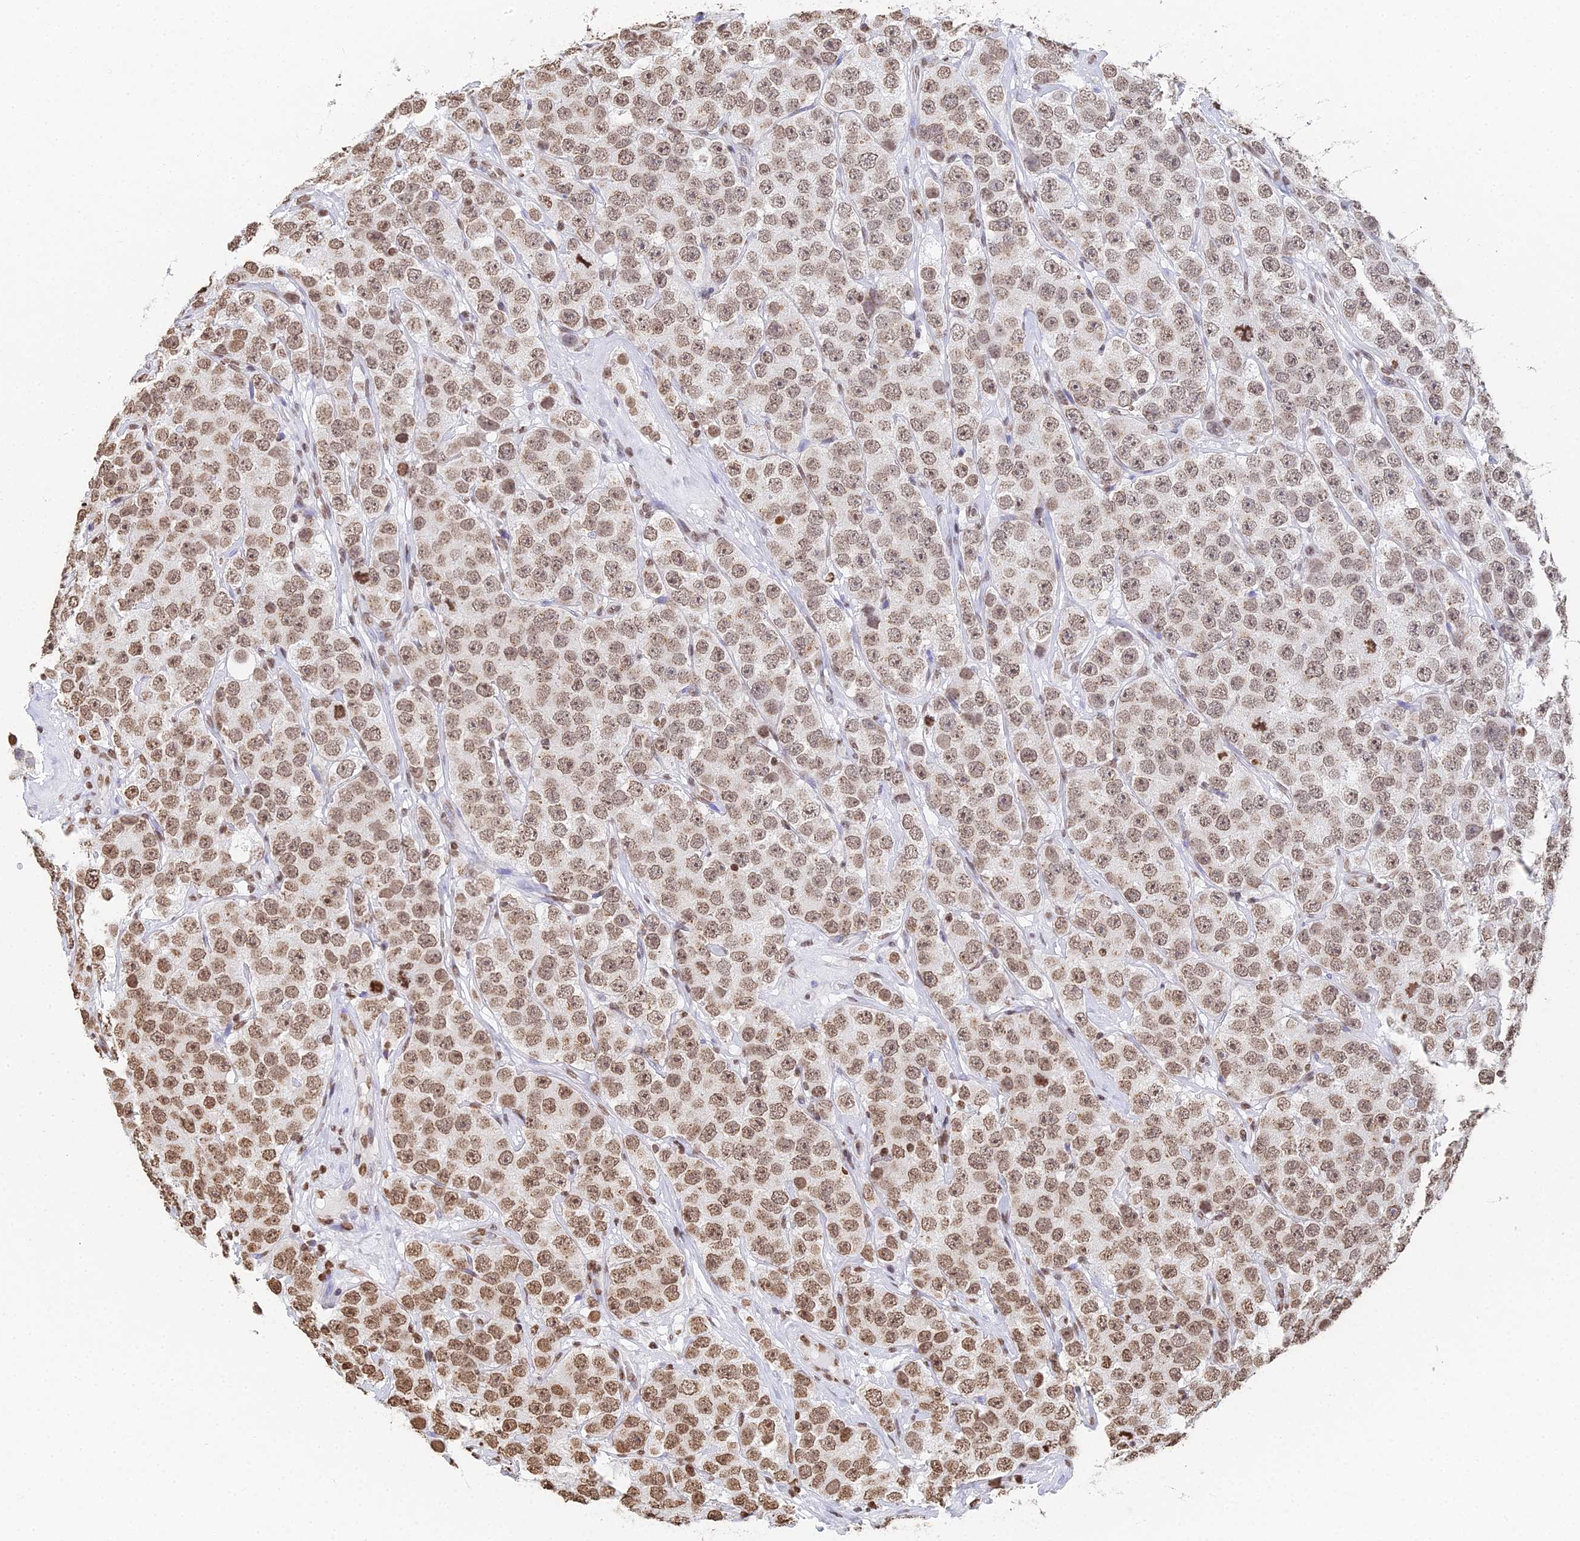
{"staining": {"intensity": "moderate", "quantity": ">75%", "location": "nuclear"}, "tissue": "testis cancer", "cell_type": "Tumor cells", "image_type": "cancer", "snomed": [{"axis": "morphology", "description": "Seminoma, NOS"}, {"axis": "topography", "description": "Testis"}], "caption": "High-magnification brightfield microscopy of seminoma (testis) stained with DAB (brown) and counterstained with hematoxylin (blue). tumor cells exhibit moderate nuclear positivity is appreciated in approximately>75% of cells.", "gene": "GBP3", "patient": {"sex": "male", "age": 28}}